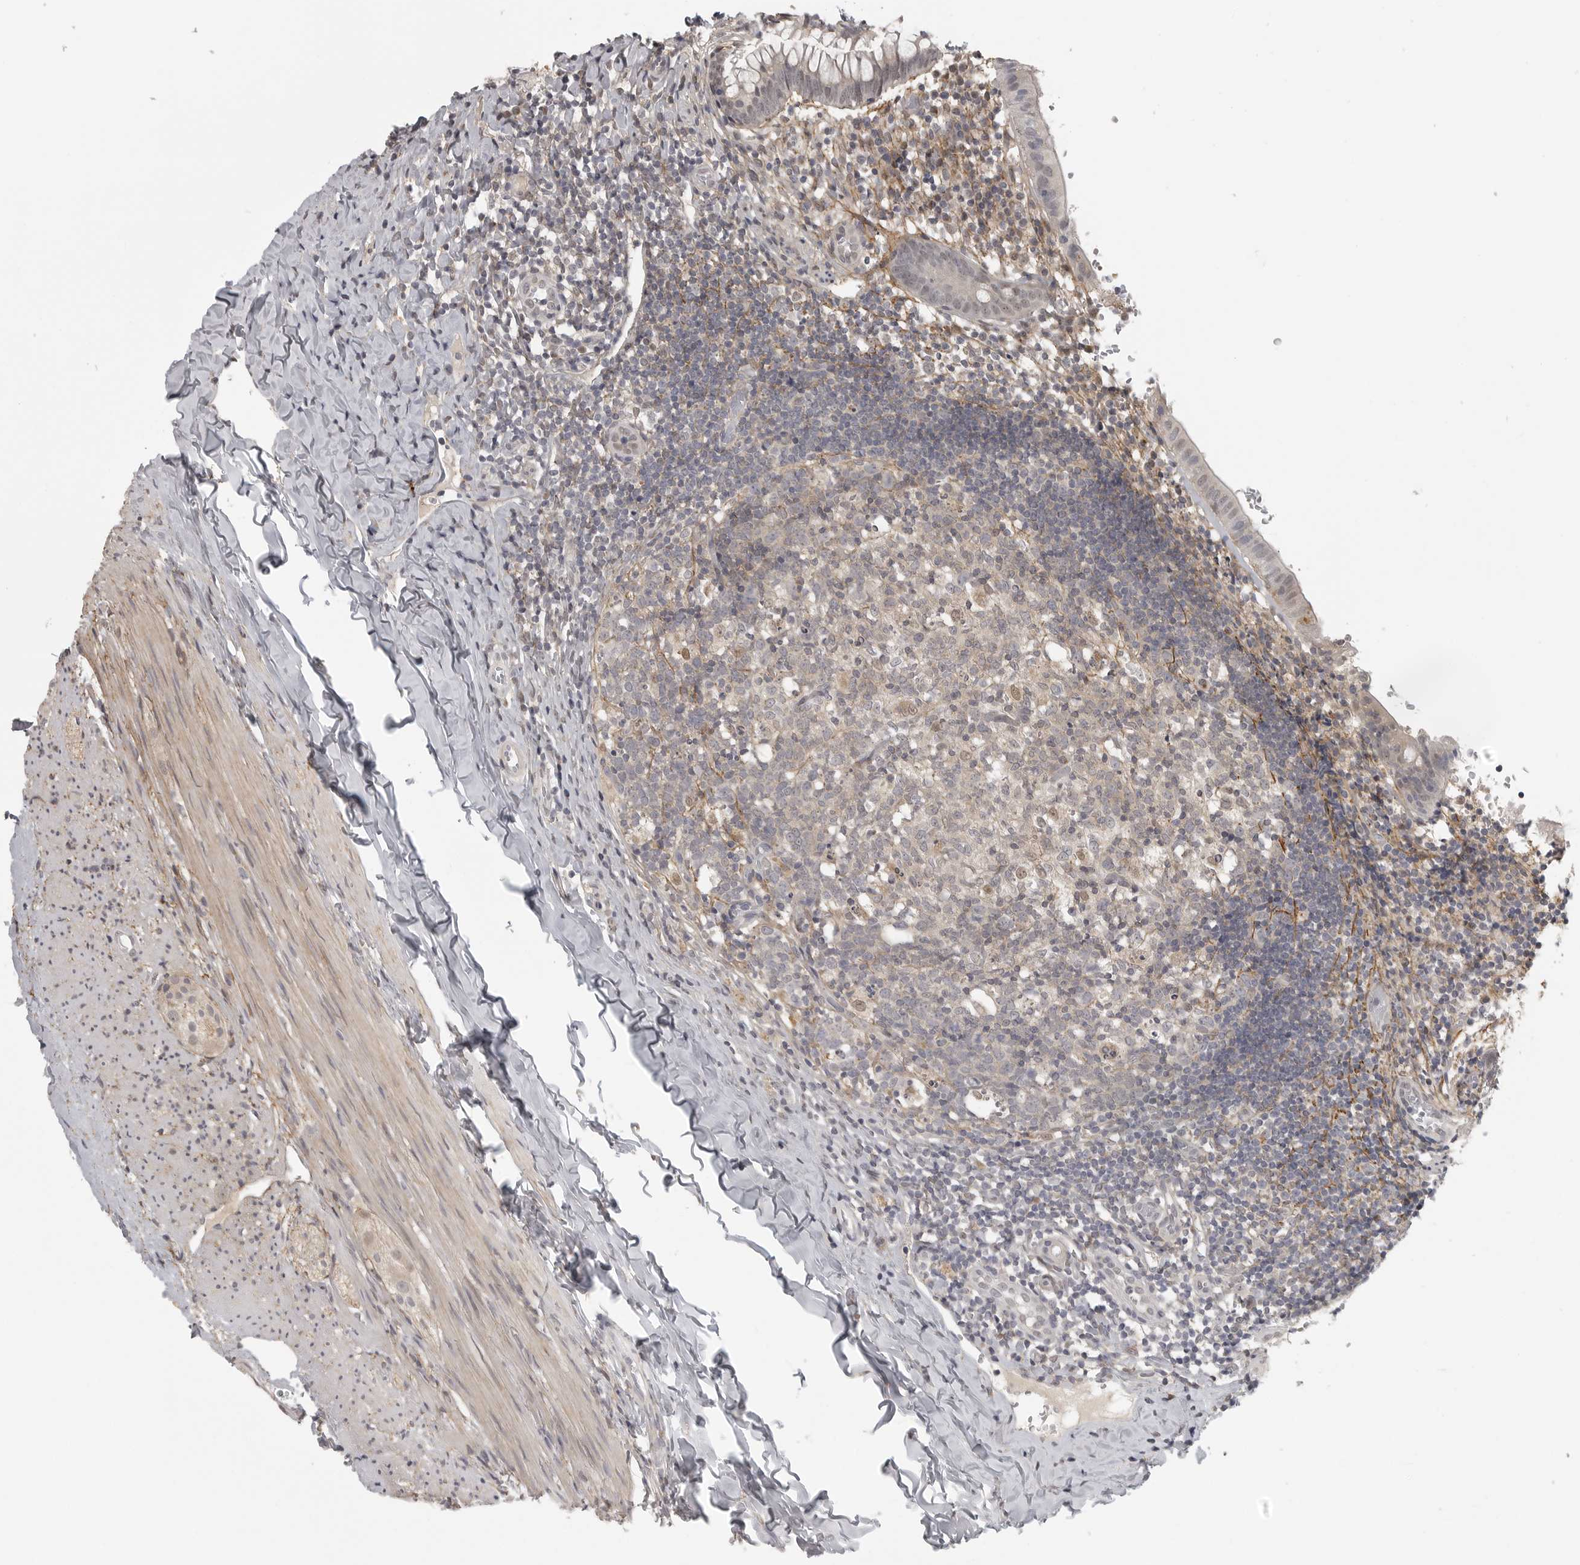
{"staining": {"intensity": "weak", "quantity": "<25%", "location": "cytoplasmic/membranous,nuclear"}, "tissue": "appendix", "cell_type": "Glandular cells", "image_type": "normal", "snomed": [{"axis": "morphology", "description": "Normal tissue, NOS"}, {"axis": "topography", "description": "Appendix"}], "caption": "Immunohistochemistry histopathology image of unremarkable appendix: human appendix stained with DAB (3,3'-diaminobenzidine) reveals no significant protein expression in glandular cells. (DAB IHC with hematoxylin counter stain).", "gene": "UROD", "patient": {"sex": "male", "age": 8}}